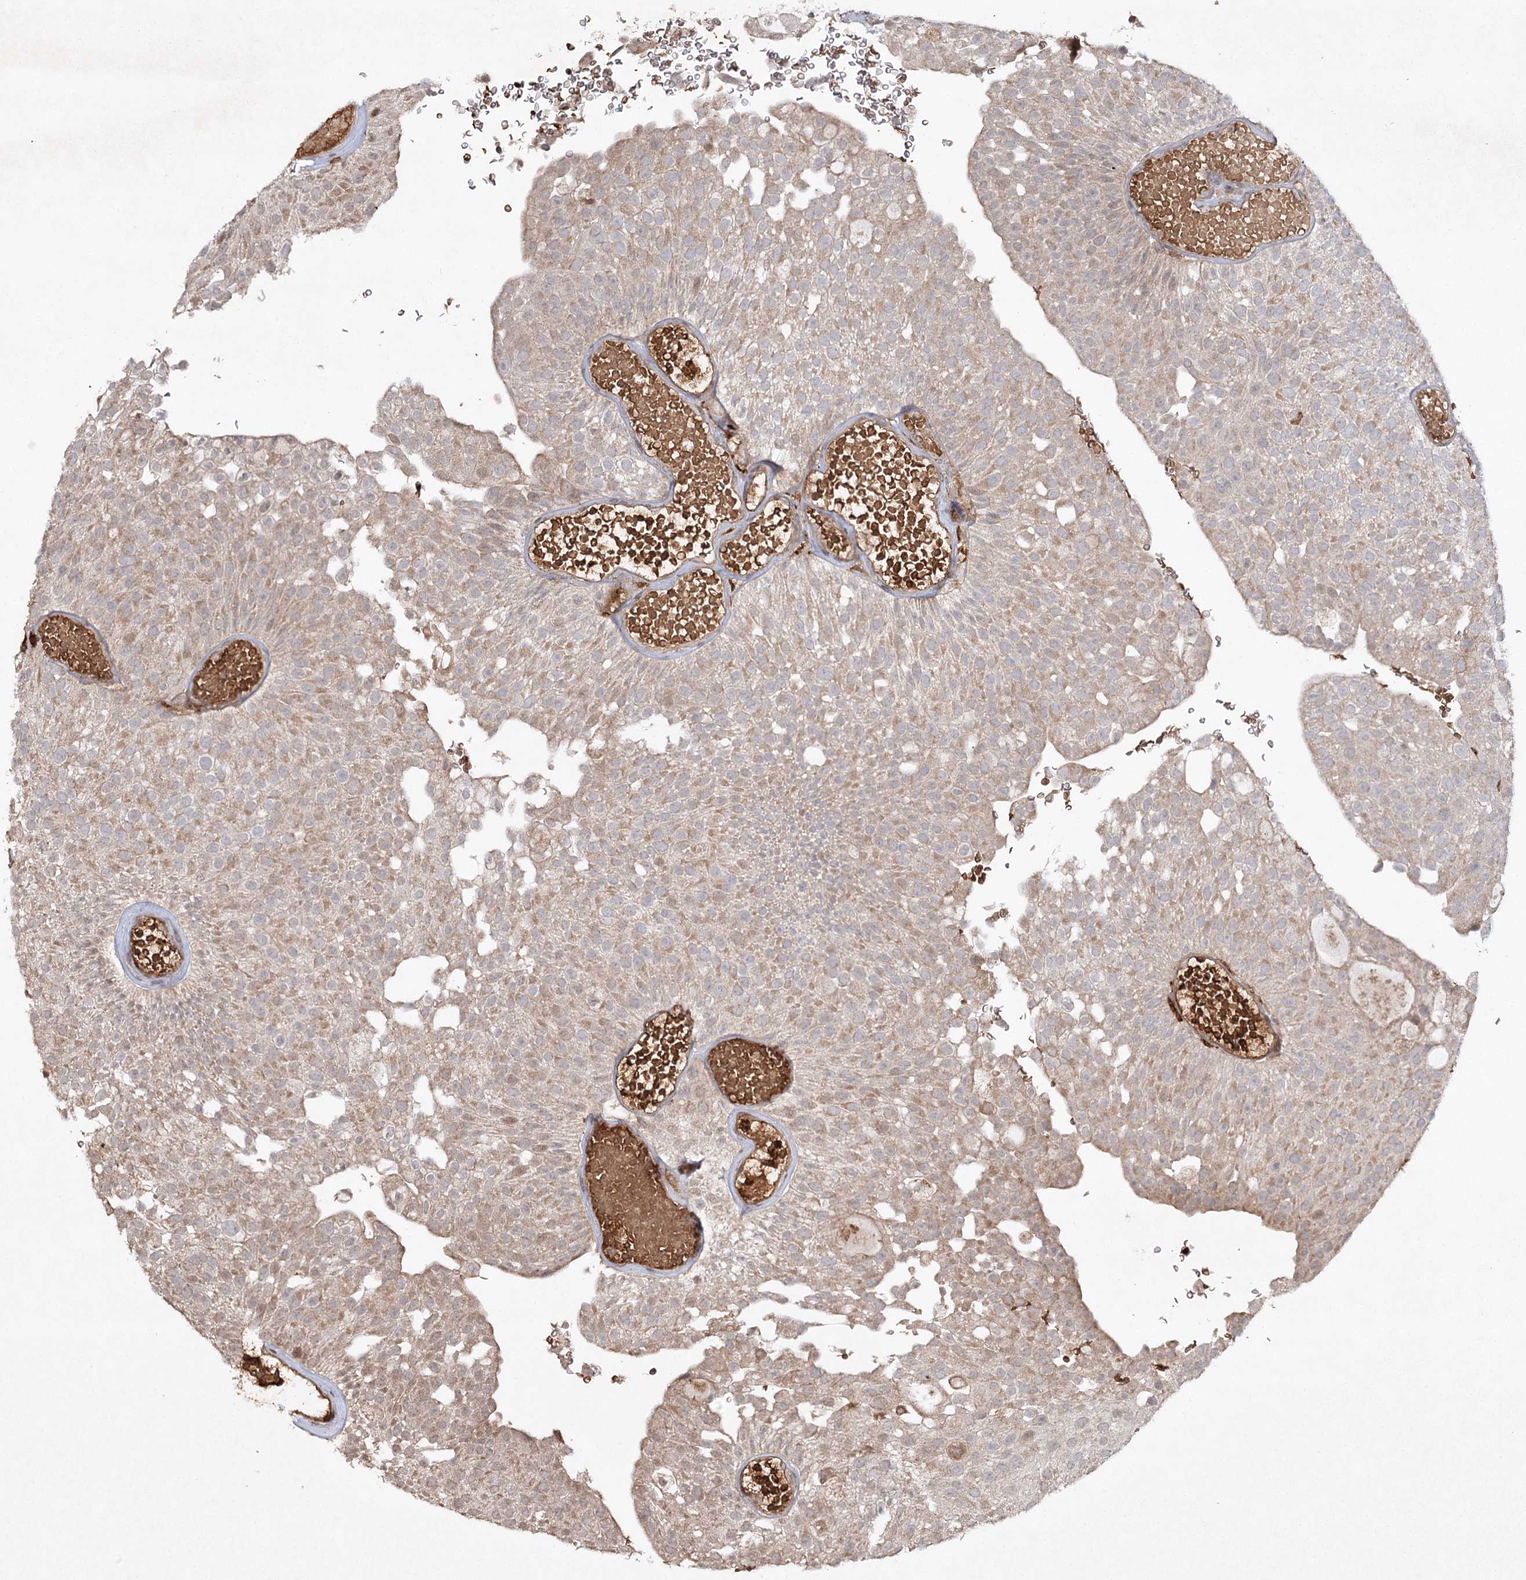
{"staining": {"intensity": "weak", "quantity": "25%-75%", "location": "cytoplasmic/membranous"}, "tissue": "urothelial cancer", "cell_type": "Tumor cells", "image_type": "cancer", "snomed": [{"axis": "morphology", "description": "Urothelial carcinoma, Low grade"}, {"axis": "topography", "description": "Urinary bladder"}], "caption": "Protein staining of urothelial carcinoma (low-grade) tissue demonstrates weak cytoplasmic/membranous staining in about 25%-75% of tumor cells.", "gene": "CYP2B6", "patient": {"sex": "male", "age": 78}}